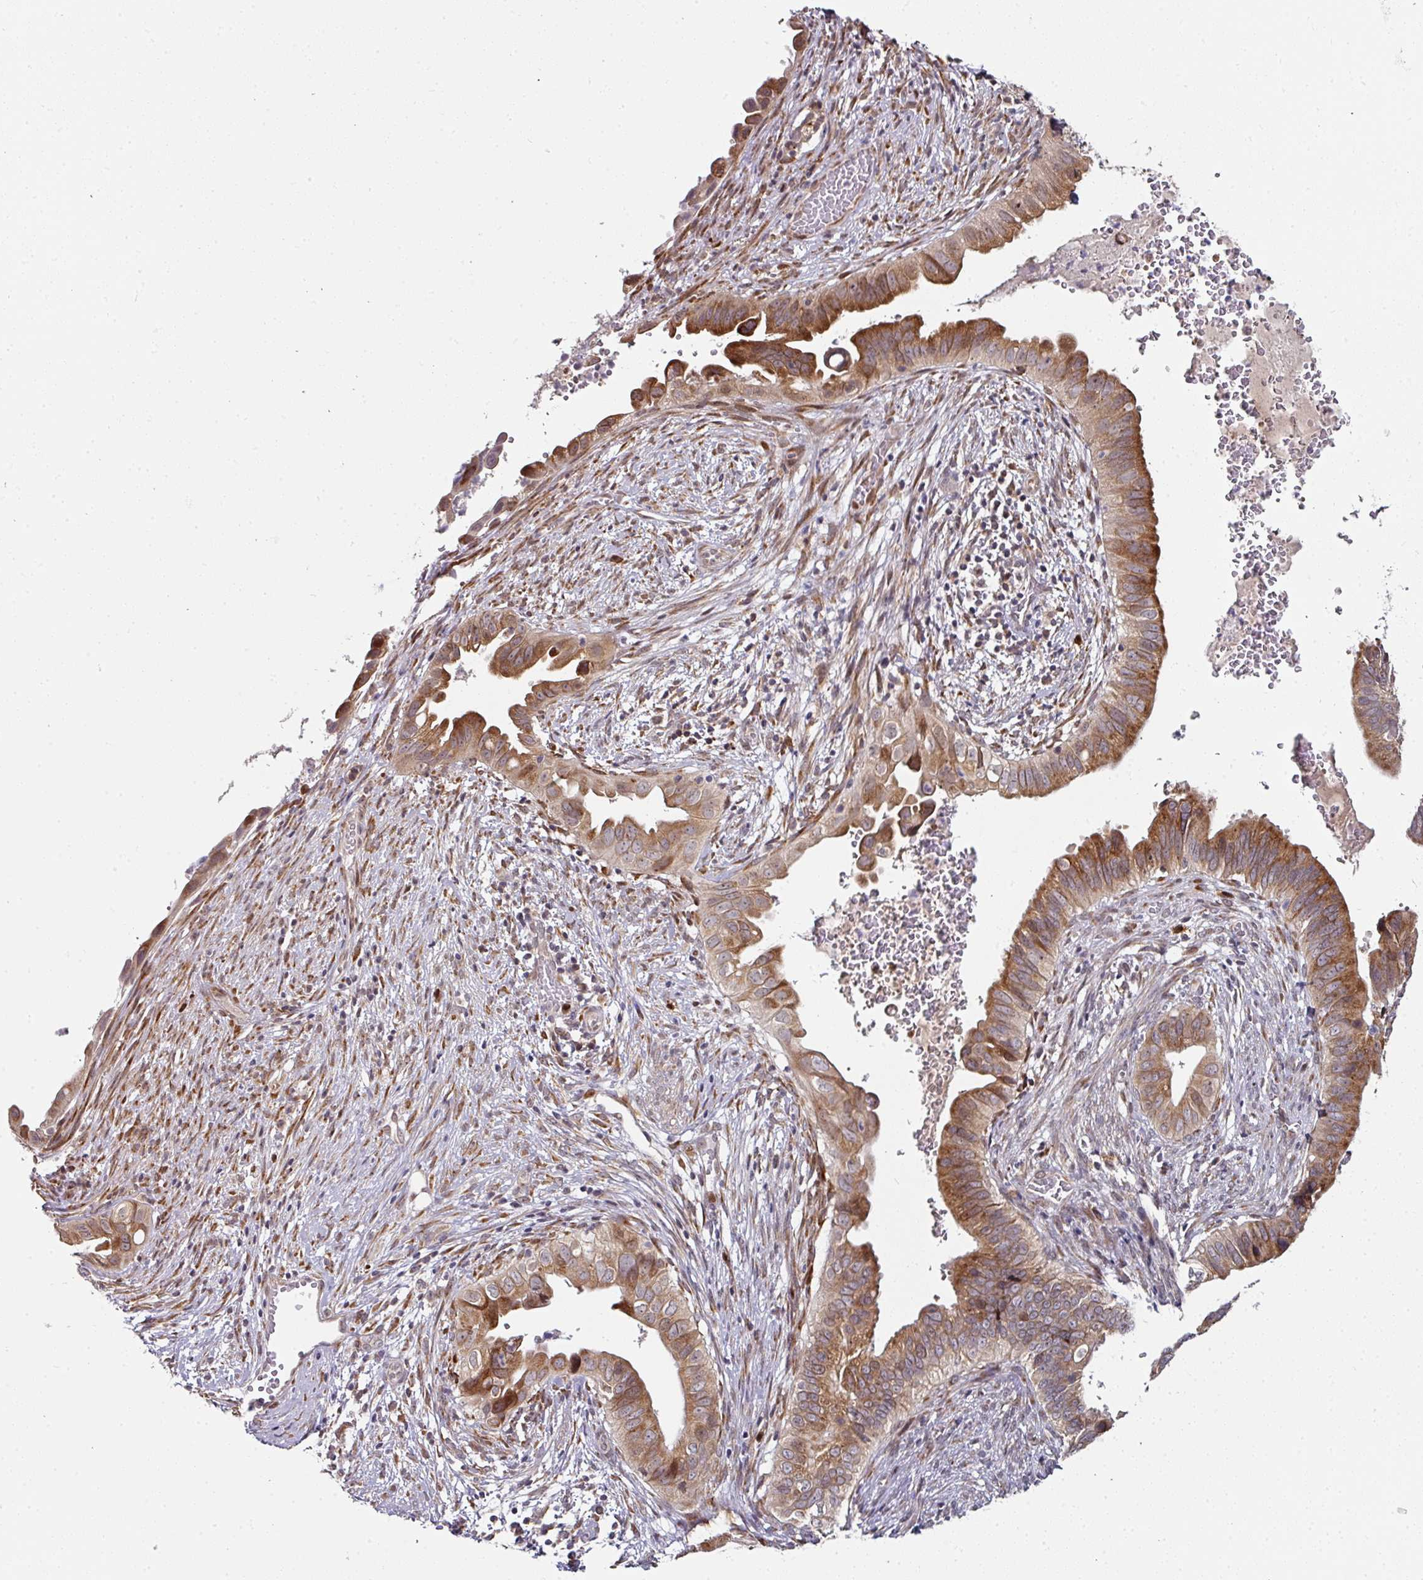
{"staining": {"intensity": "moderate", "quantity": ">75%", "location": "cytoplasmic/membranous"}, "tissue": "cervical cancer", "cell_type": "Tumor cells", "image_type": "cancer", "snomed": [{"axis": "morphology", "description": "Adenocarcinoma, NOS"}, {"axis": "topography", "description": "Cervix"}], "caption": "High-power microscopy captured an IHC photomicrograph of cervical cancer, revealing moderate cytoplasmic/membranous staining in approximately >75% of tumor cells.", "gene": "APOLD1", "patient": {"sex": "female", "age": 42}}